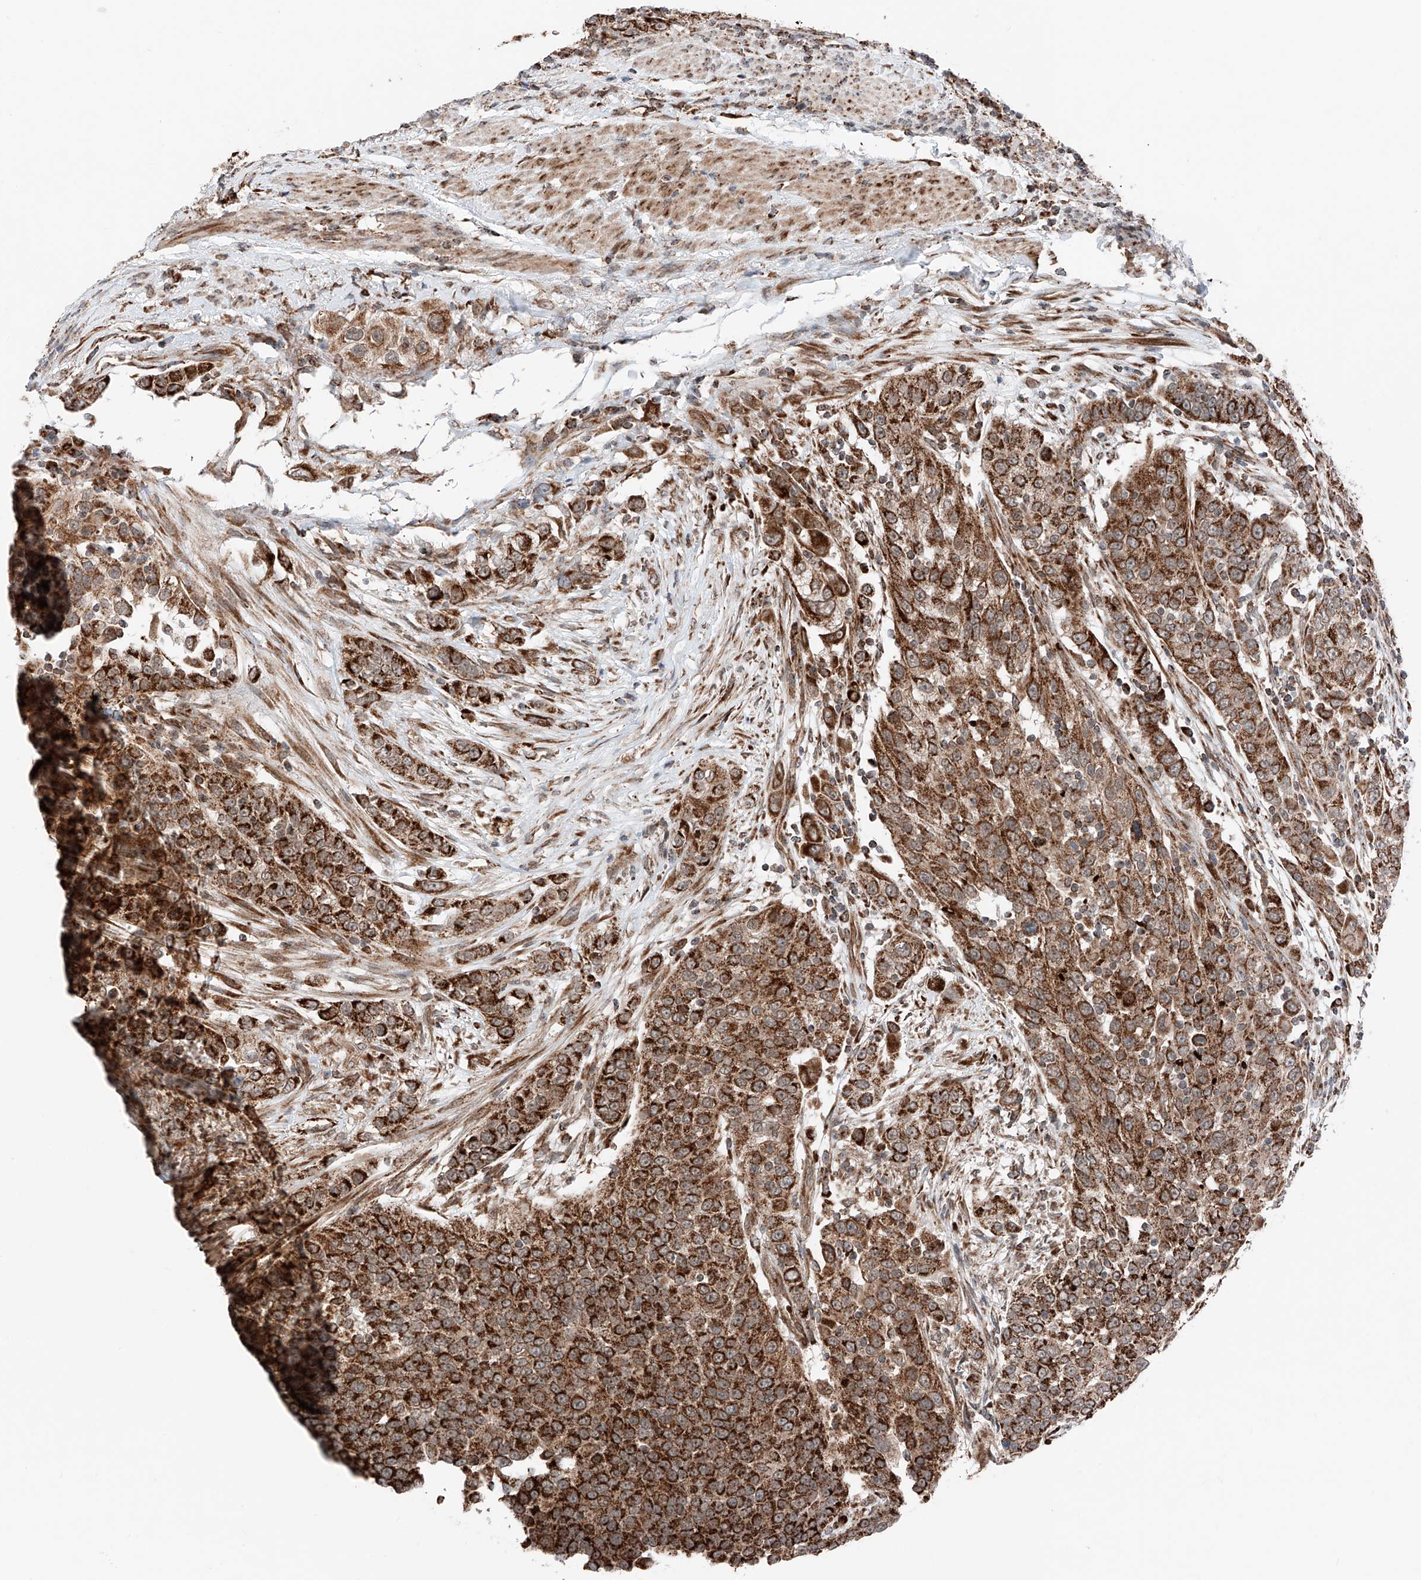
{"staining": {"intensity": "strong", "quantity": ">75%", "location": "cytoplasmic/membranous"}, "tissue": "urothelial cancer", "cell_type": "Tumor cells", "image_type": "cancer", "snomed": [{"axis": "morphology", "description": "Urothelial carcinoma, High grade"}, {"axis": "topography", "description": "Urinary bladder"}], "caption": "The photomicrograph displays a brown stain indicating the presence of a protein in the cytoplasmic/membranous of tumor cells in high-grade urothelial carcinoma. The staining was performed using DAB, with brown indicating positive protein expression. Nuclei are stained blue with hematoxylin.", "gene": "ZSCAN29", "patient": {"sex": "female", "age": 80}}